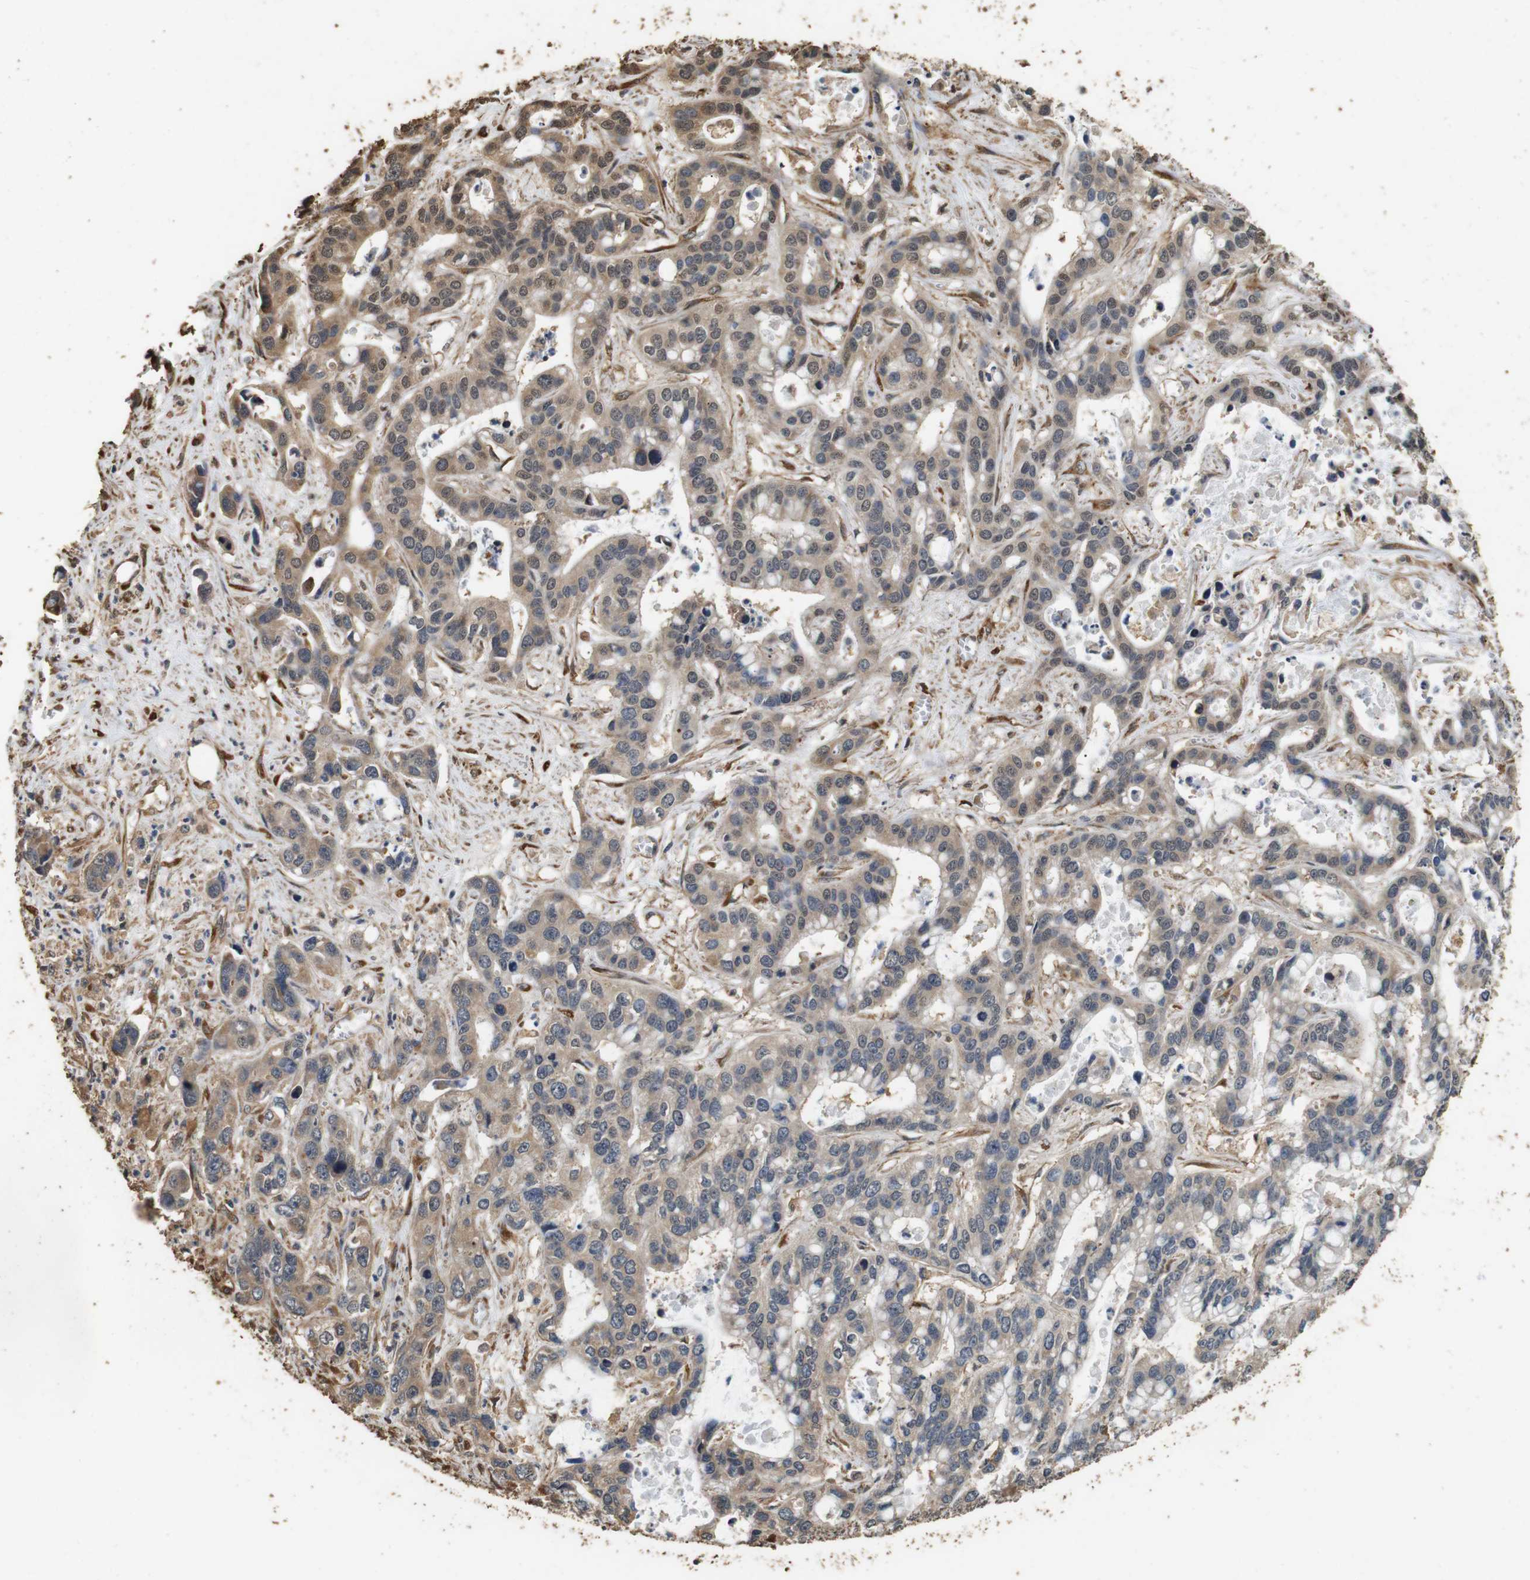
{"staining": {"intensity": "weak", "quantity": ">75%", "location": "cytoplasmic/membranous"}, "tissue": "liver cancer", "cell_type": "Tumor cells", "image_type": "cancer", "snomed": [{"axis": "morphology", "description": "Cholangiocarcinoma"}, {"axis": "topography", "description": "Liver"}], "caption": "A micrograph showing weak cytoplasmic/membranous expression in about >75% of tumor cells in liver cholangiocarcinoma, as visualized by brown immunohistochemical staining.", "gene": "CNPY4", "patient": {"sex": "female", "age": 65}}